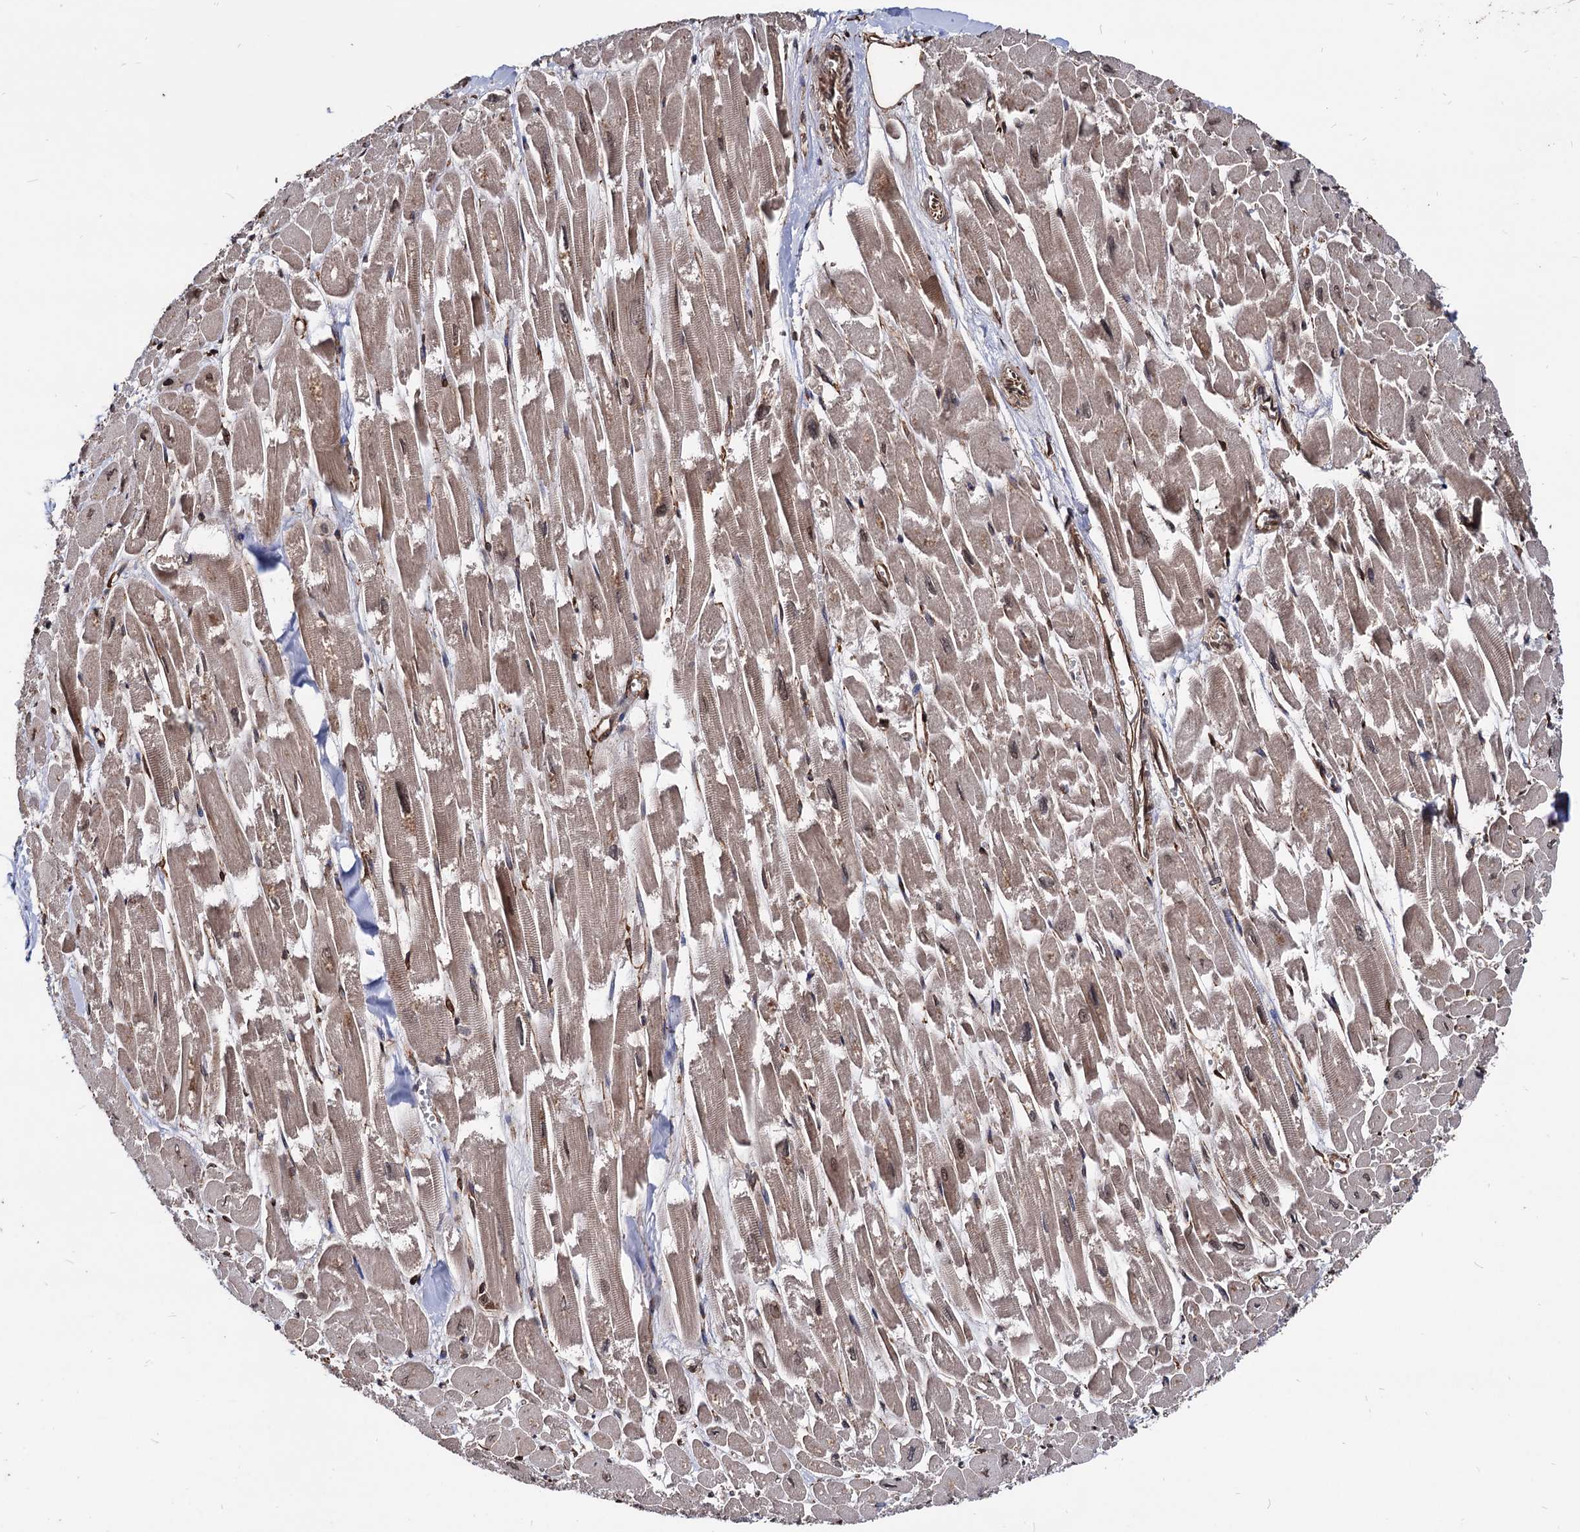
{"staining": {"intensity": "moderate", "quantity": ">75%", "location": "cytoplasmic/membranous,nuclear"}, "tissue": "heart muscle", "cell_type": "Cardiomyocytes", "image_type": "normal", "snomed": [{"axis": "morphology", "description": "Normal tissue, NOS"}, {"axis": "topography", "description": "Heart"}], "caption": "Immunohistochemical staining of normal human heart muscle shows medium levels of moderate cytoplasmic/membranous,nuclear expression in about >75% of cardiomyocytes. The staining is performed using DAB brown chromogen to label protein expression. The nuclei are counter-stained blue using hematoxylin.", "gene": "ANKRD12", "patient": {"sex": "male", "age": 54}}